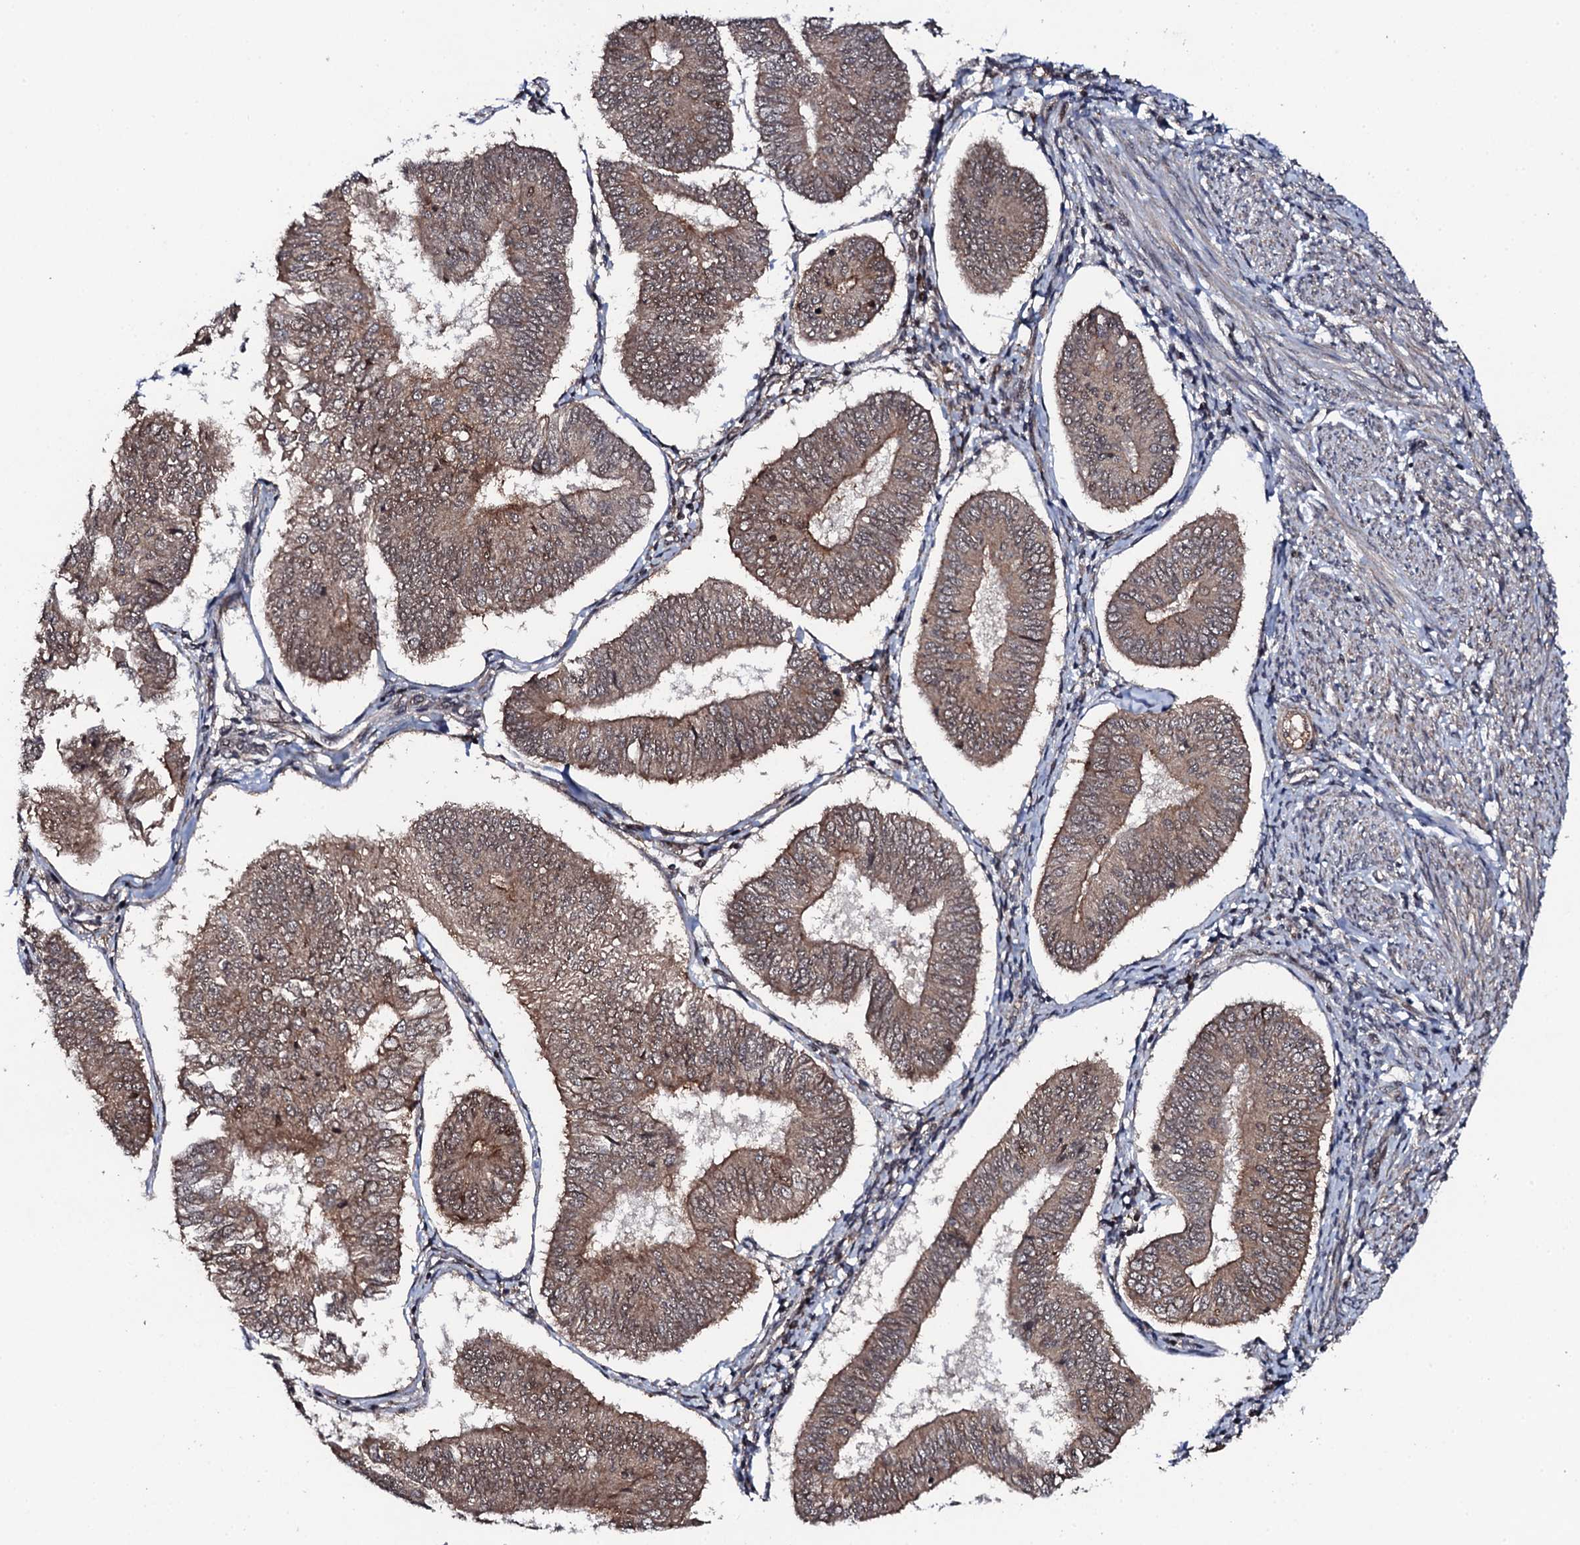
{"staining": {"intensity": "weak", "quantity": ">75%", "location": "cytoplasmic/membranous,nuclear"}, "tissue": "endometrial cancer", "cell_type": "Tumor cells", "image_type": "cancer", "snomed": [{"axis": "morphology", "description": "Adenocarcinoma, NOS"}, {"axis": "topography", "description": "Endometrium"}], "caption": "DAB immunohistochemical staining of endometrial cancer (adenocarcinoma) reveals weak cytoplasmic/membranous and nuclear protein expression in approximately >75% of tumor cells. Using DAB (3,3'-diaminobenzidine) (brown) and hematoxylin (blue) stains, captured at high magnification using brightfield microscopy.", "gene": "FAM111A", "patient": {"sex": "female", "age": 58}}